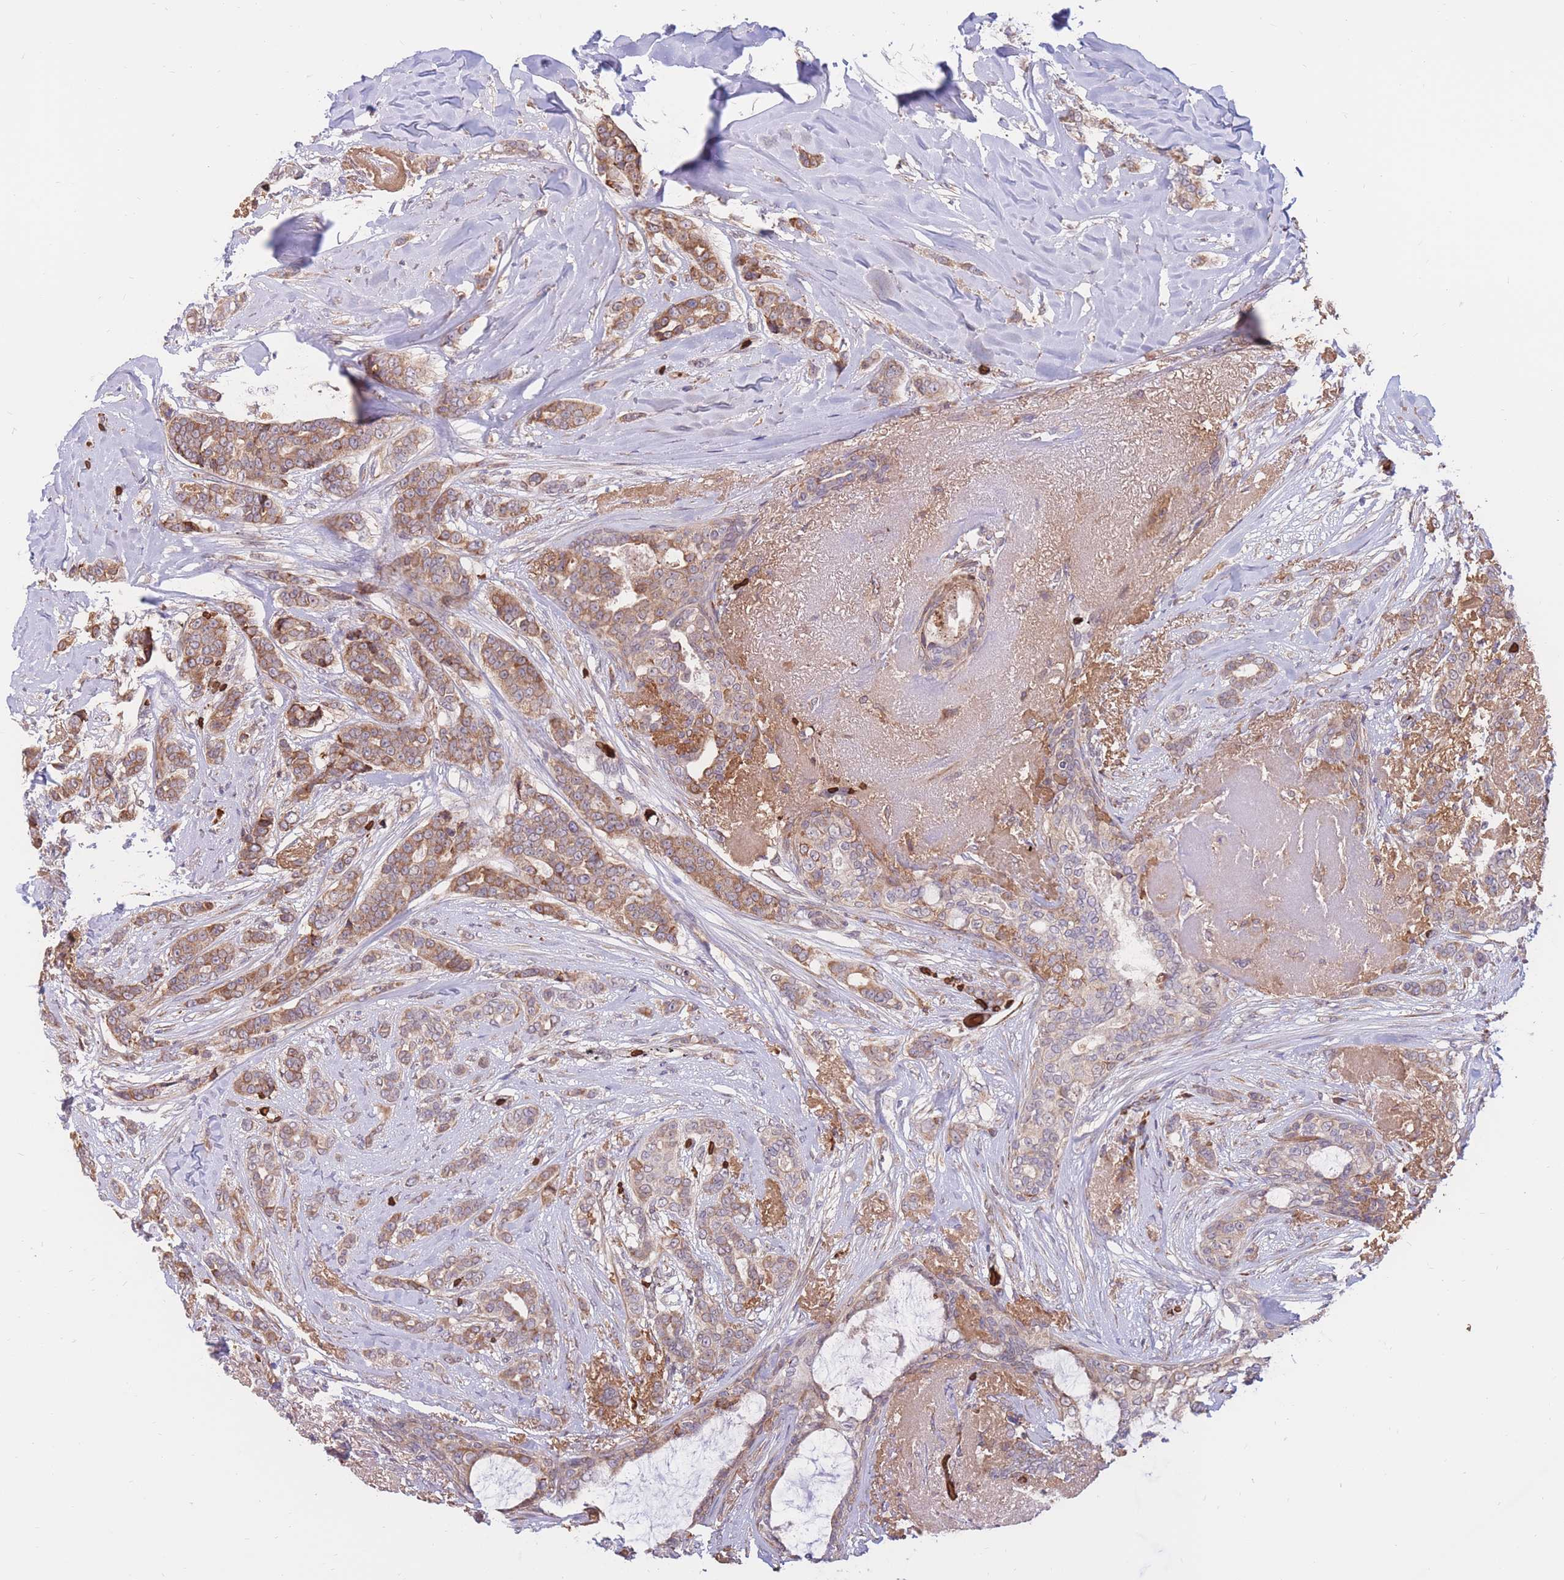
{"staining": {"intensity": "moderate", "quantity": ">75%", "location": "cytoplasmic/membranous"}, "tissue": "breast cancer", "cell_type": "Tumor cells", "image_type": "cancer", "snomed": [{"axis": "morphology", "description": "Lobular carcinoma"}, {"axis": "topography", "description": "Breast"}], "caption": "A high-resolution micrograph shows IHC staining of breast cancer (lobular carcinoma), which demonstrates moderate cytoplasmic/membranous staining in about >75% of tumor cells. The staining was performed using DAB, with brown indicating positive protein expression. Nuclei are stained blue with hematoxylin.", "gene": "ATP10D", "patient": {"sex": "female", "age": 51}}